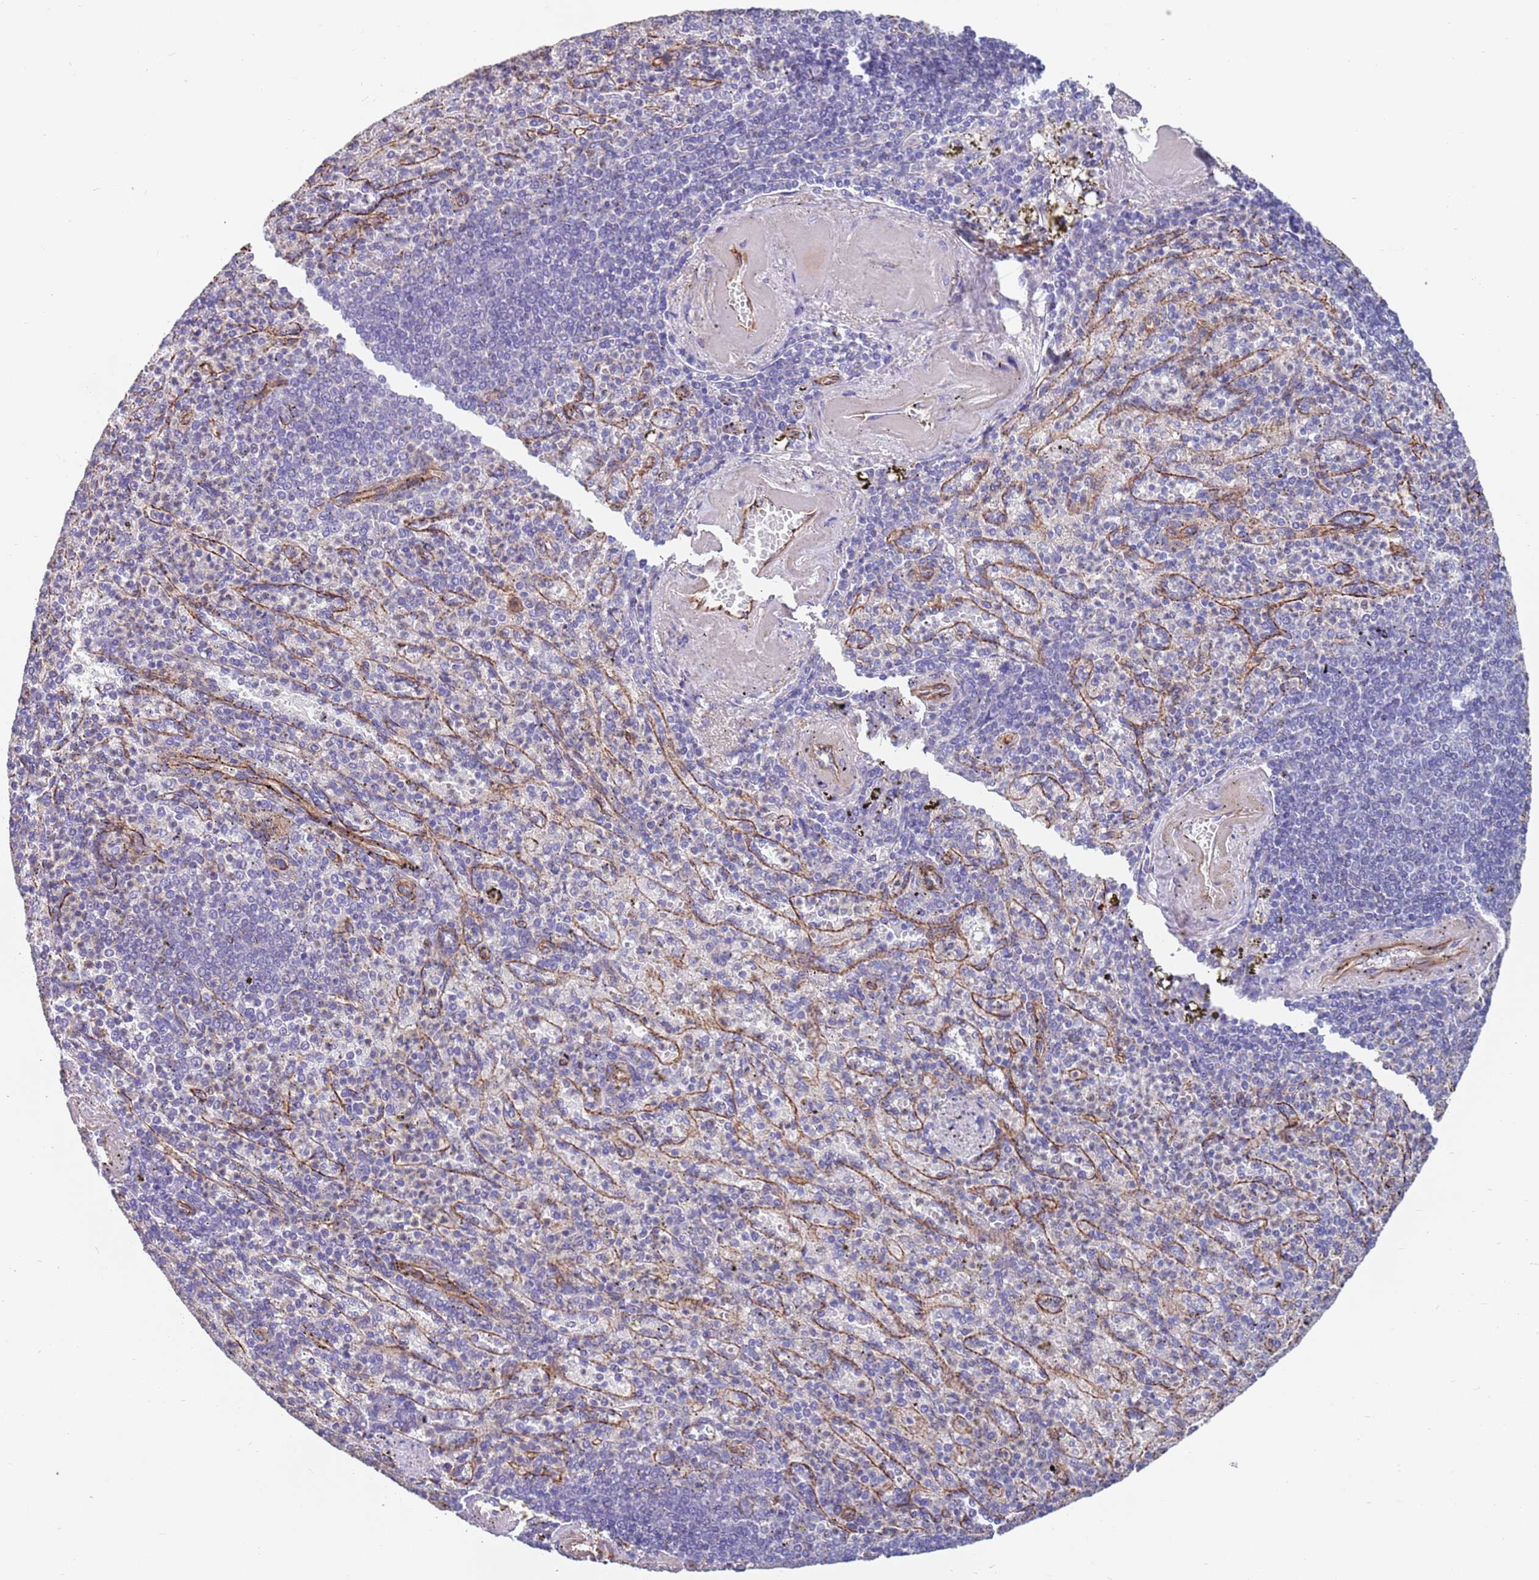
{"staining": {"intensity": "negative", "quantity": "none", "location": "none"}, "tissue": "spleen", "cell_type": "Cells in red pulp", "image_type": "normal", "snomed": [{"axis": "morphology", "description": "Normal tissue, NOS"}, {"axis": "topography", "description": "Spleen"}], "caption": "The IHC histopathology image has no significant staining in cells in red pulp of spleen.", "gene": "JAKMIP2", "patient": {"sex": "female", "age": 74}}